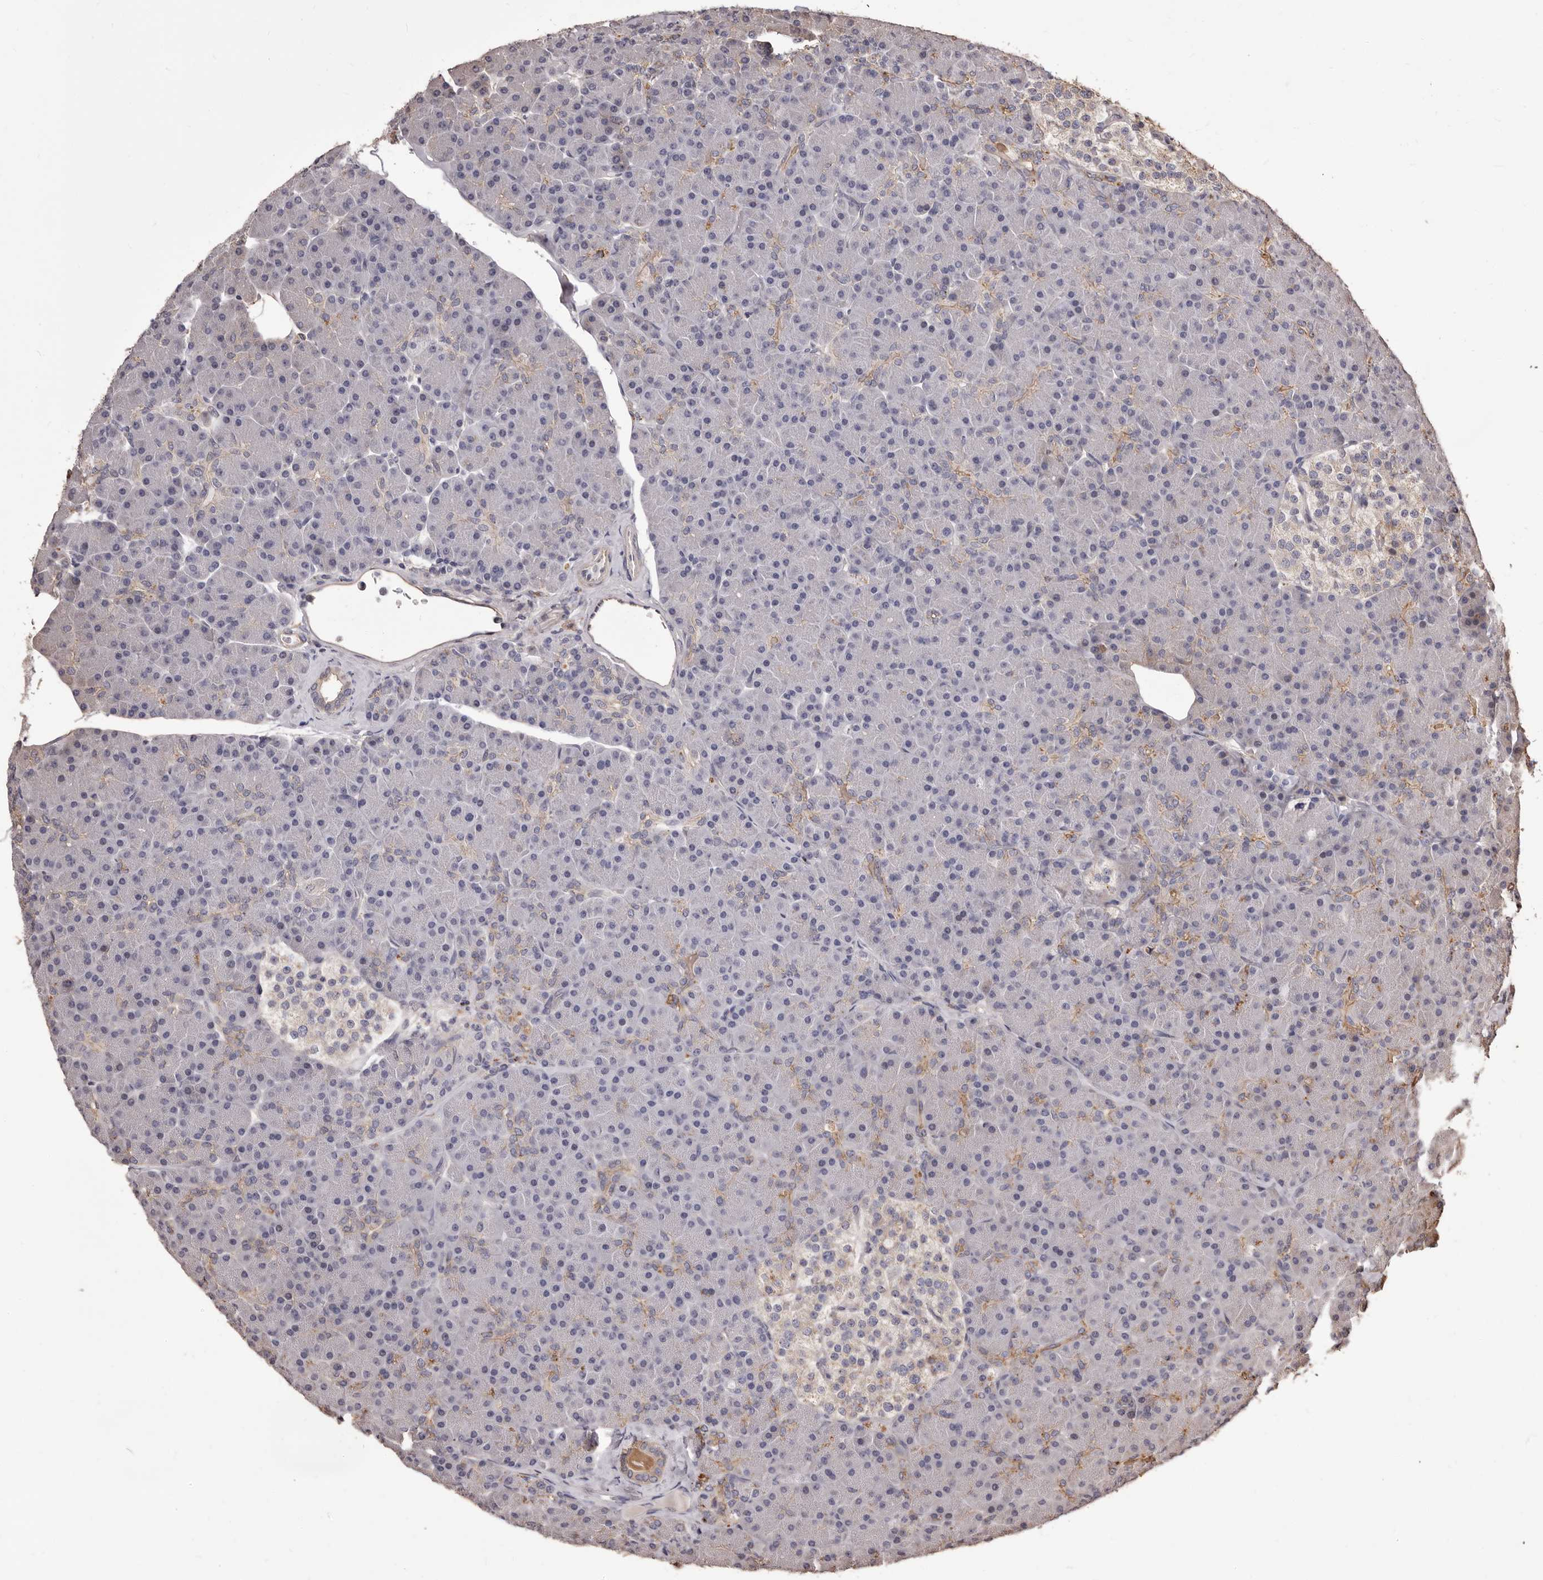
{"staining": {"intensity": "moderate", "quantity": "<25%", "location": "cytoplasmic/membranous"}, "tissue": "pancreas", "cell_type": "Exocrine glandular cells", "image_type": "normal", "snomed": [{"axis": "morphology", "description": "Normal tissue, NOS"}, {"axis": "topography", "description": "Pancreas"}], "caption": "DAB immunohistochemical staining of normal human pancreas displays moderate cytoplasmic/membranous protein expression in about <25% of exocrine glandular cells. The protein is shown in brown color, while the nuclei are stained blue.", "gene": "ALPK1", "patient": {"sex": "female", "age": 43}}